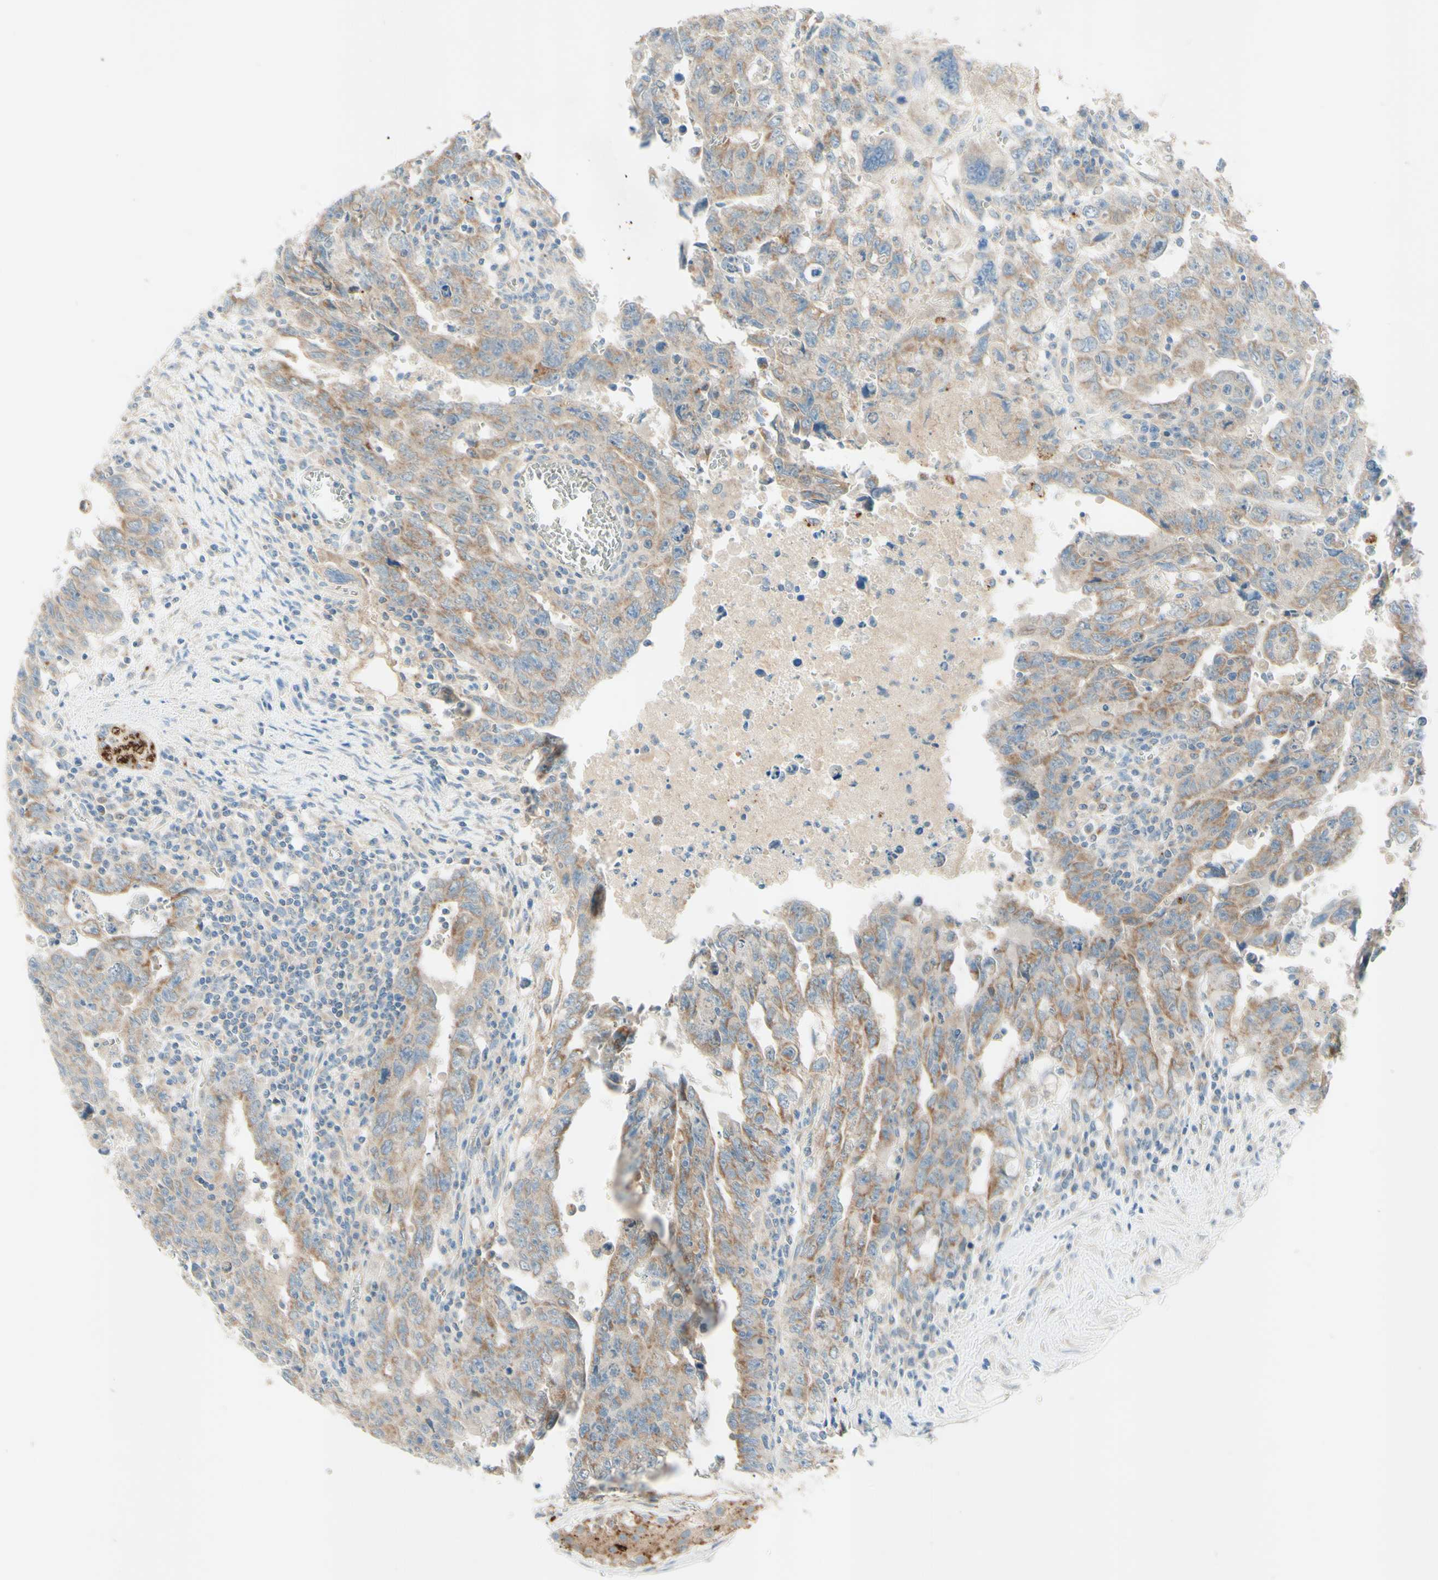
{"staining": {"intensity": "moderate", "quantity": ">75%", "location": "cytoplasmic/membranous"}, "tissue": "testis cancer", "cell_type": "Tumor cells", "image_type": "cancer", "snomed": [{"axis": "morphology", "description": "Carcinoma, Embryonal, NOS"}, {"axis": "topography", "description": "Testis"}], "caption": "Human embryonal carcinoma (testis) stained for a protein (brown) reveals moderate cytoplasmic/membranous positive positivity in about >75% of tumor cells.", "gene": "ARMC10", "patient": {"sex": "male", "age": 28}}